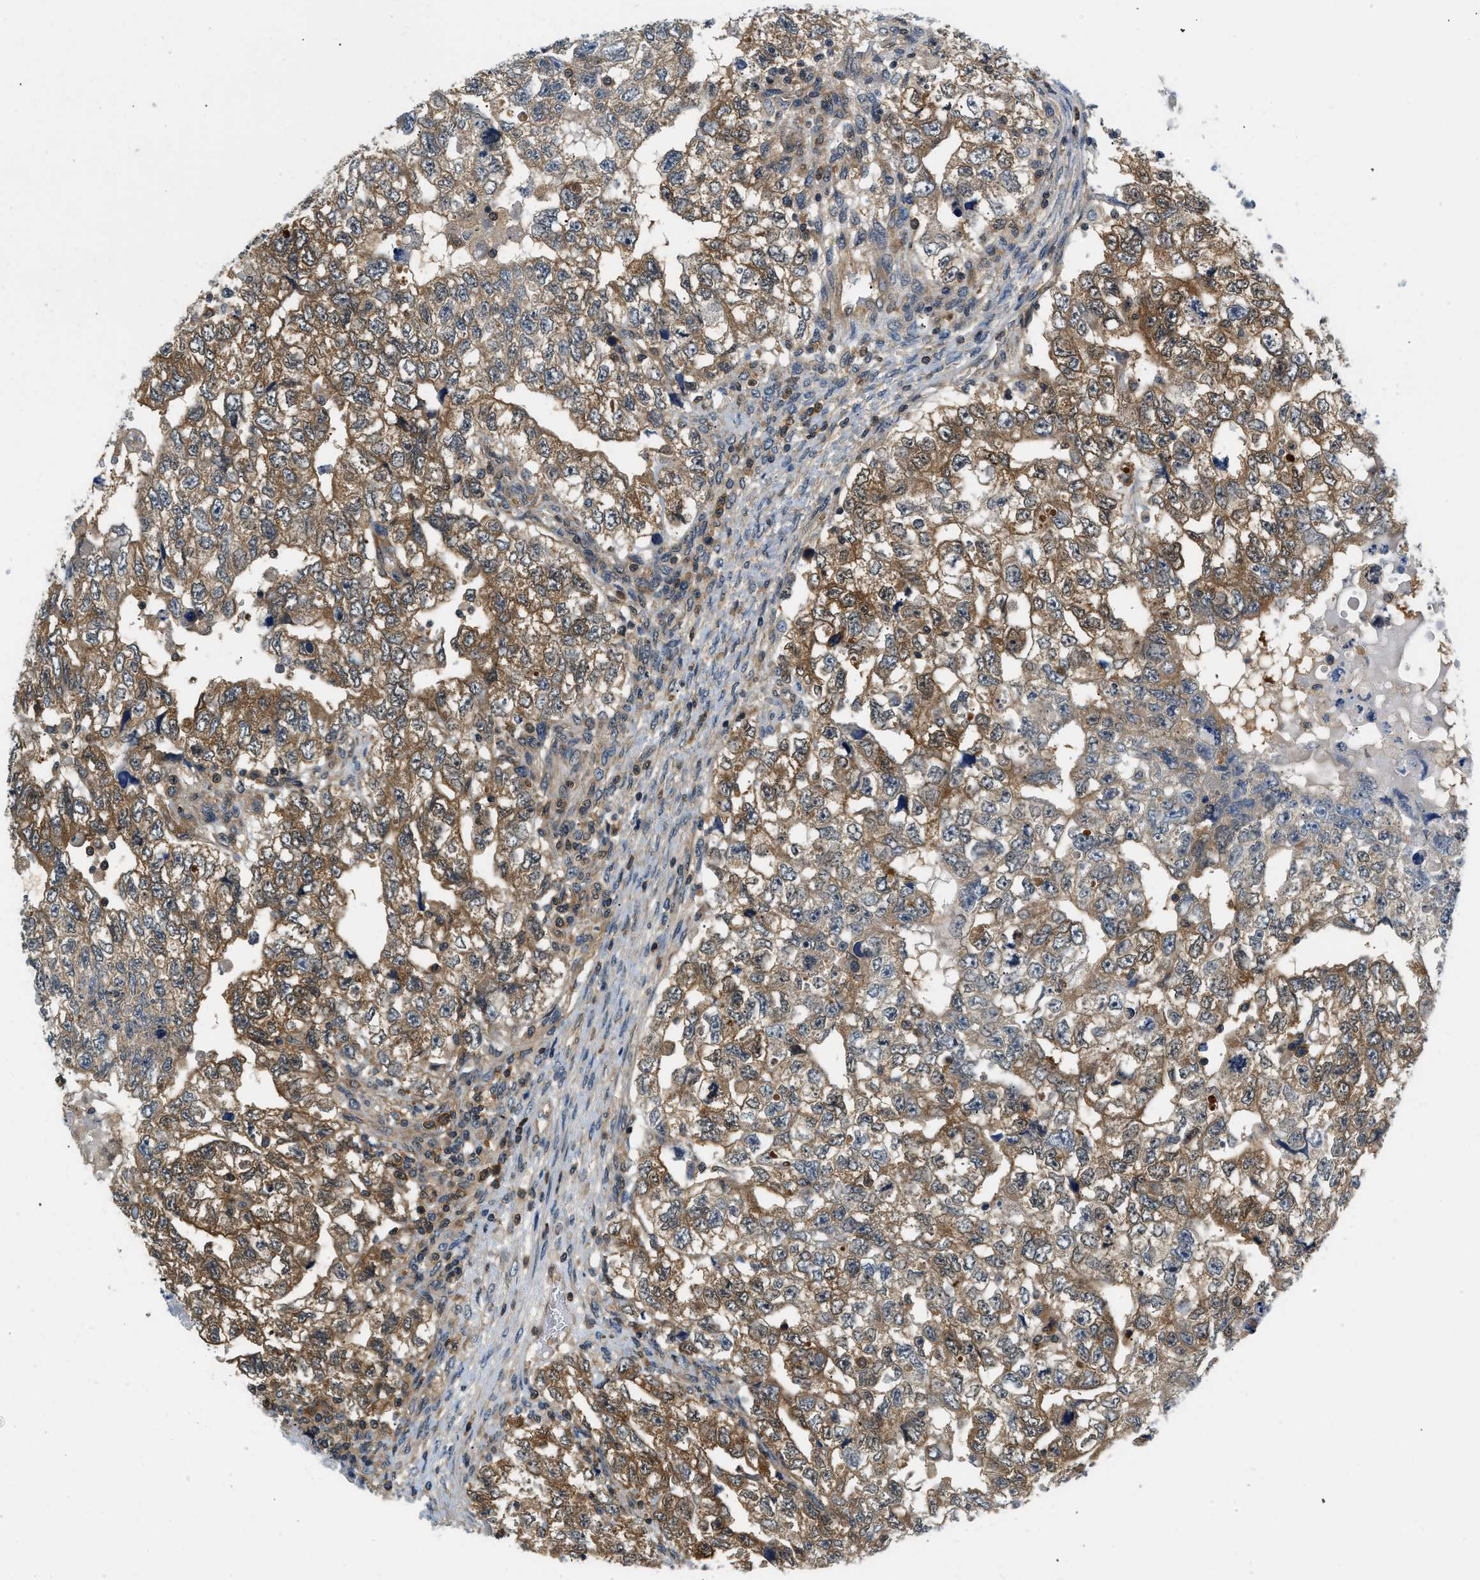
{"staining": {"intensity": "moderate", "quantity": ">75%", "location": "cytoplasmic/membranous"}, "tissue": "testis cancer", "cell_type": "Tumor cells", "image_type": "cancer", "snomed": [{"axis": "morphology", "description": "Carcinoma, Embryonal, NOS"}, {"axis": "topography", "description": "Testis"}], "caption": "Immunohistochemical staining of testis cancer displays medium levels of moderate cytoplasmic/membranous protein positivity in about >75% of tumor cells. The staining is performed using DAB brown chromogen to label protein expression. The nuclei are counter-stained blue using hematoxylin.", "gene": "EIF4EBP2", "patient": {"sex": "male", "age": 36}}